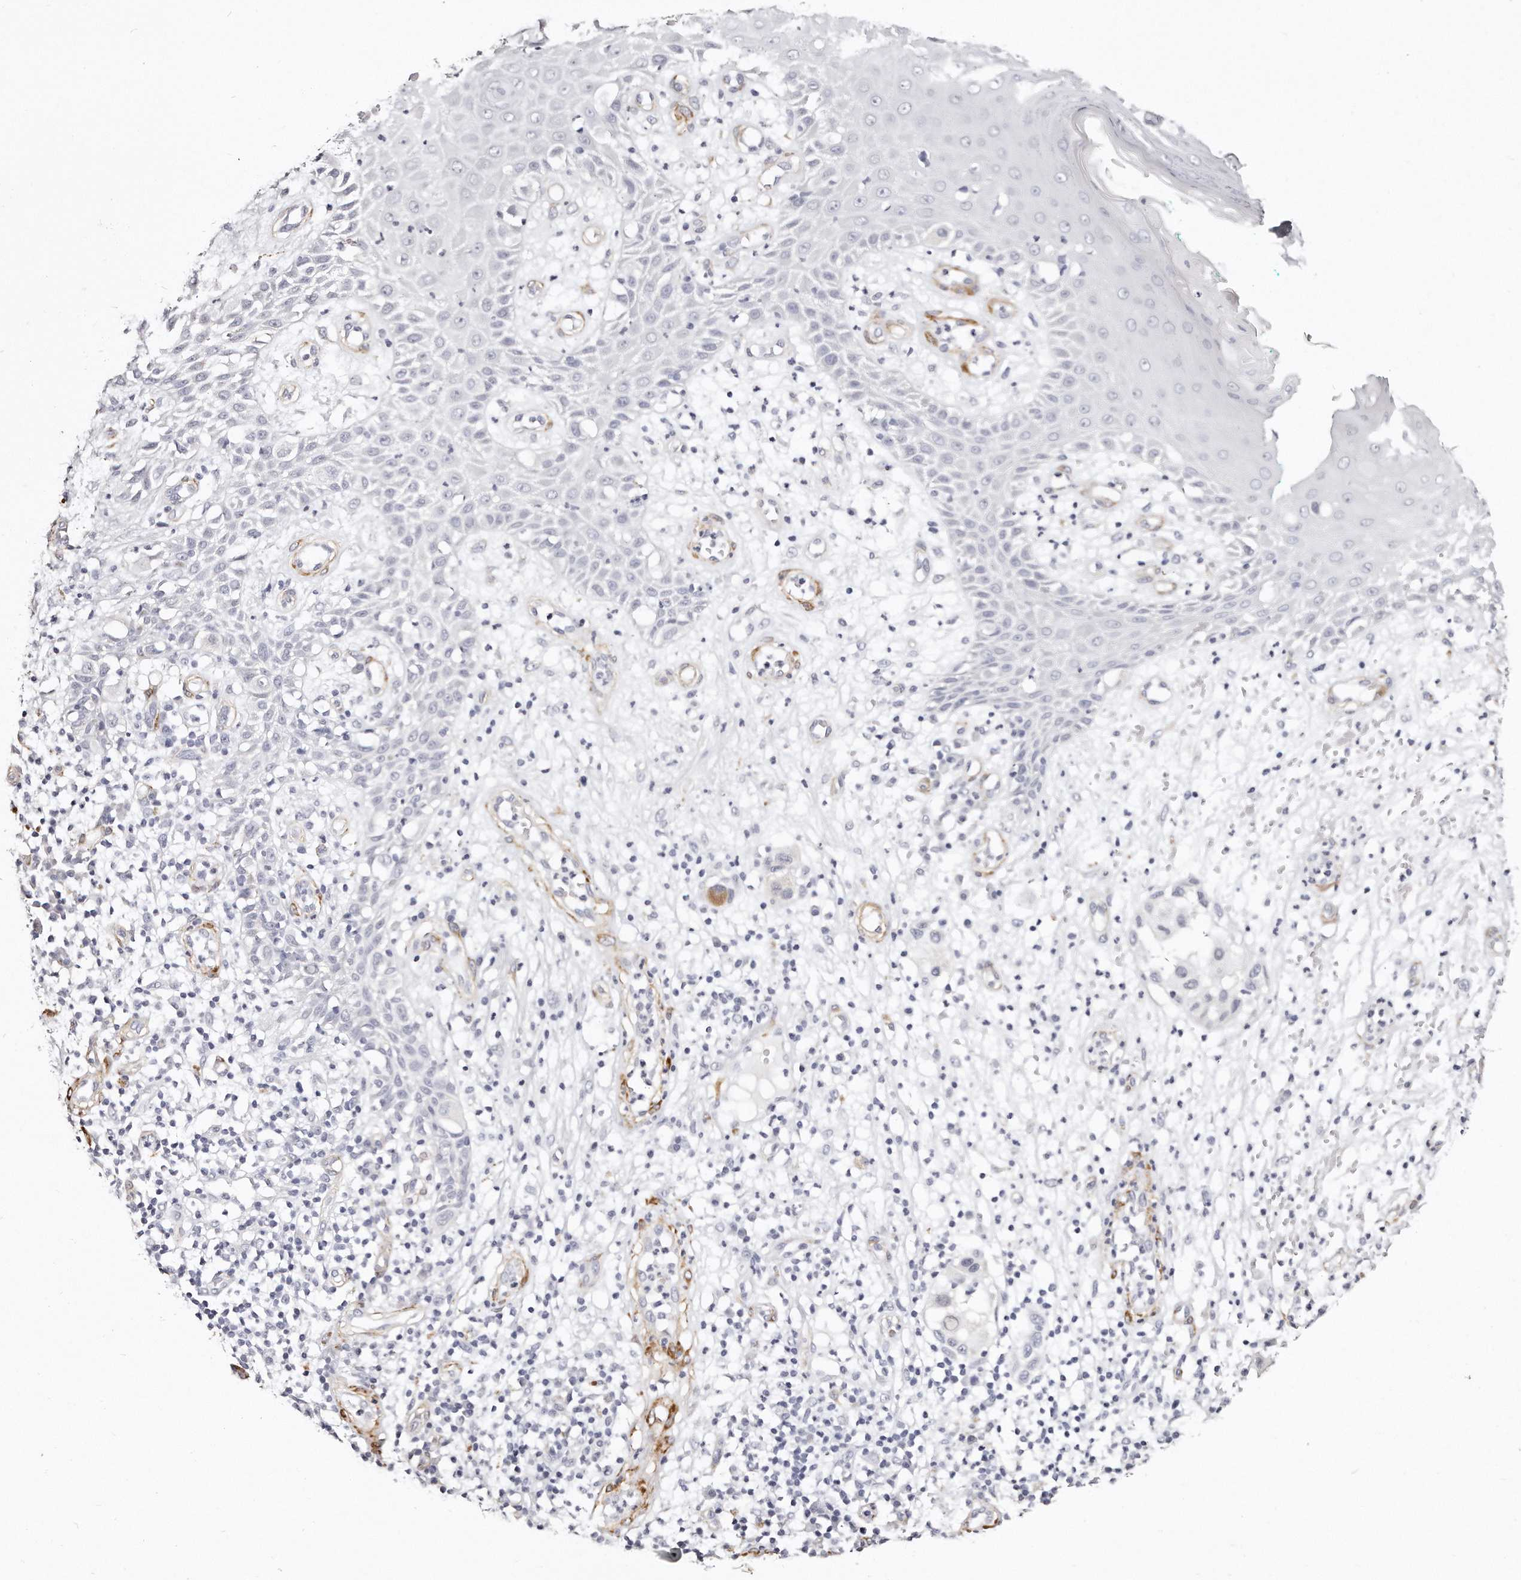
{"staining": {"intensity": "negative", "quantity": "none", "location": "none"}, "tissue": "melanoma", "cell_type": "Tumor cells", "image_type": "cancer", "snomed": [{"axis": "morphology", "description": "Malignant melanoma, NOS"}, {"axis": "topography", "description": "Skin"}], "caption": "This is an immunohistochemistry (IHC) histopathology image of melanoma. There is no positivity in tumor cells.", "gene": "LMOD1", "patient": {"sex": "female", "age": 81}}